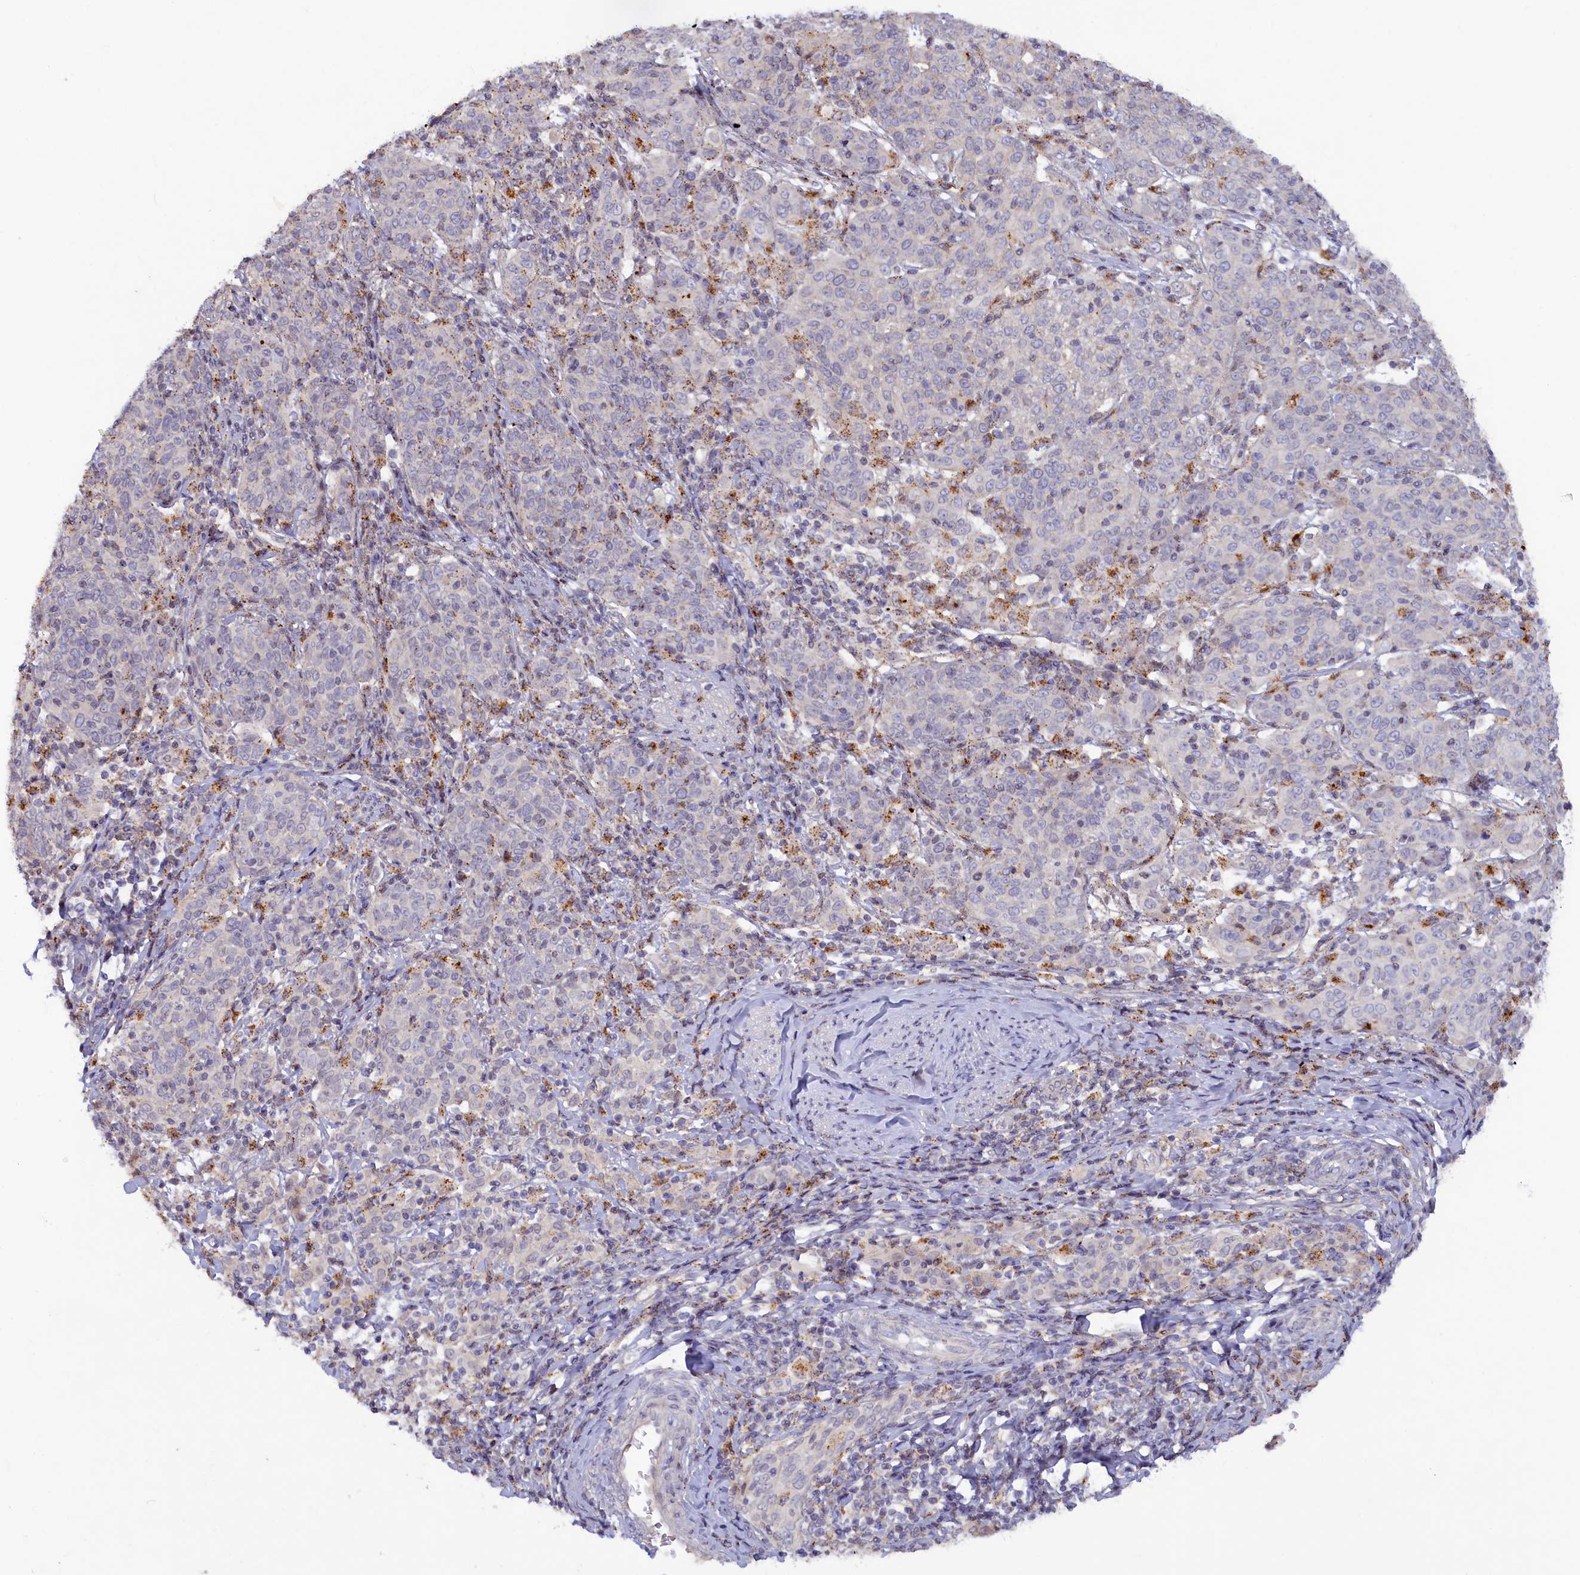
{"staining": {"intensity": "weak", "quantity": "<25%", "location": "cytoplasmic/membranous"}, "tissue": "cervical cancer", "cell_type": "Tumor cells", "image_type": "cancer", "snomed": [{"axis": "morphology", "description": "Squamous cell carcinoma, NOS"}, {"axis": "topography", "description": "Cervix"}], "caption": "Immunohistochemistry (IHC) photomicrograph of squamous cell carcinoma (cervical) stained for a protein (brown), which demonstrates no expression in tumor cells.", "gene": "HYKK", "patient": {"sex": "female", "age": 67}}